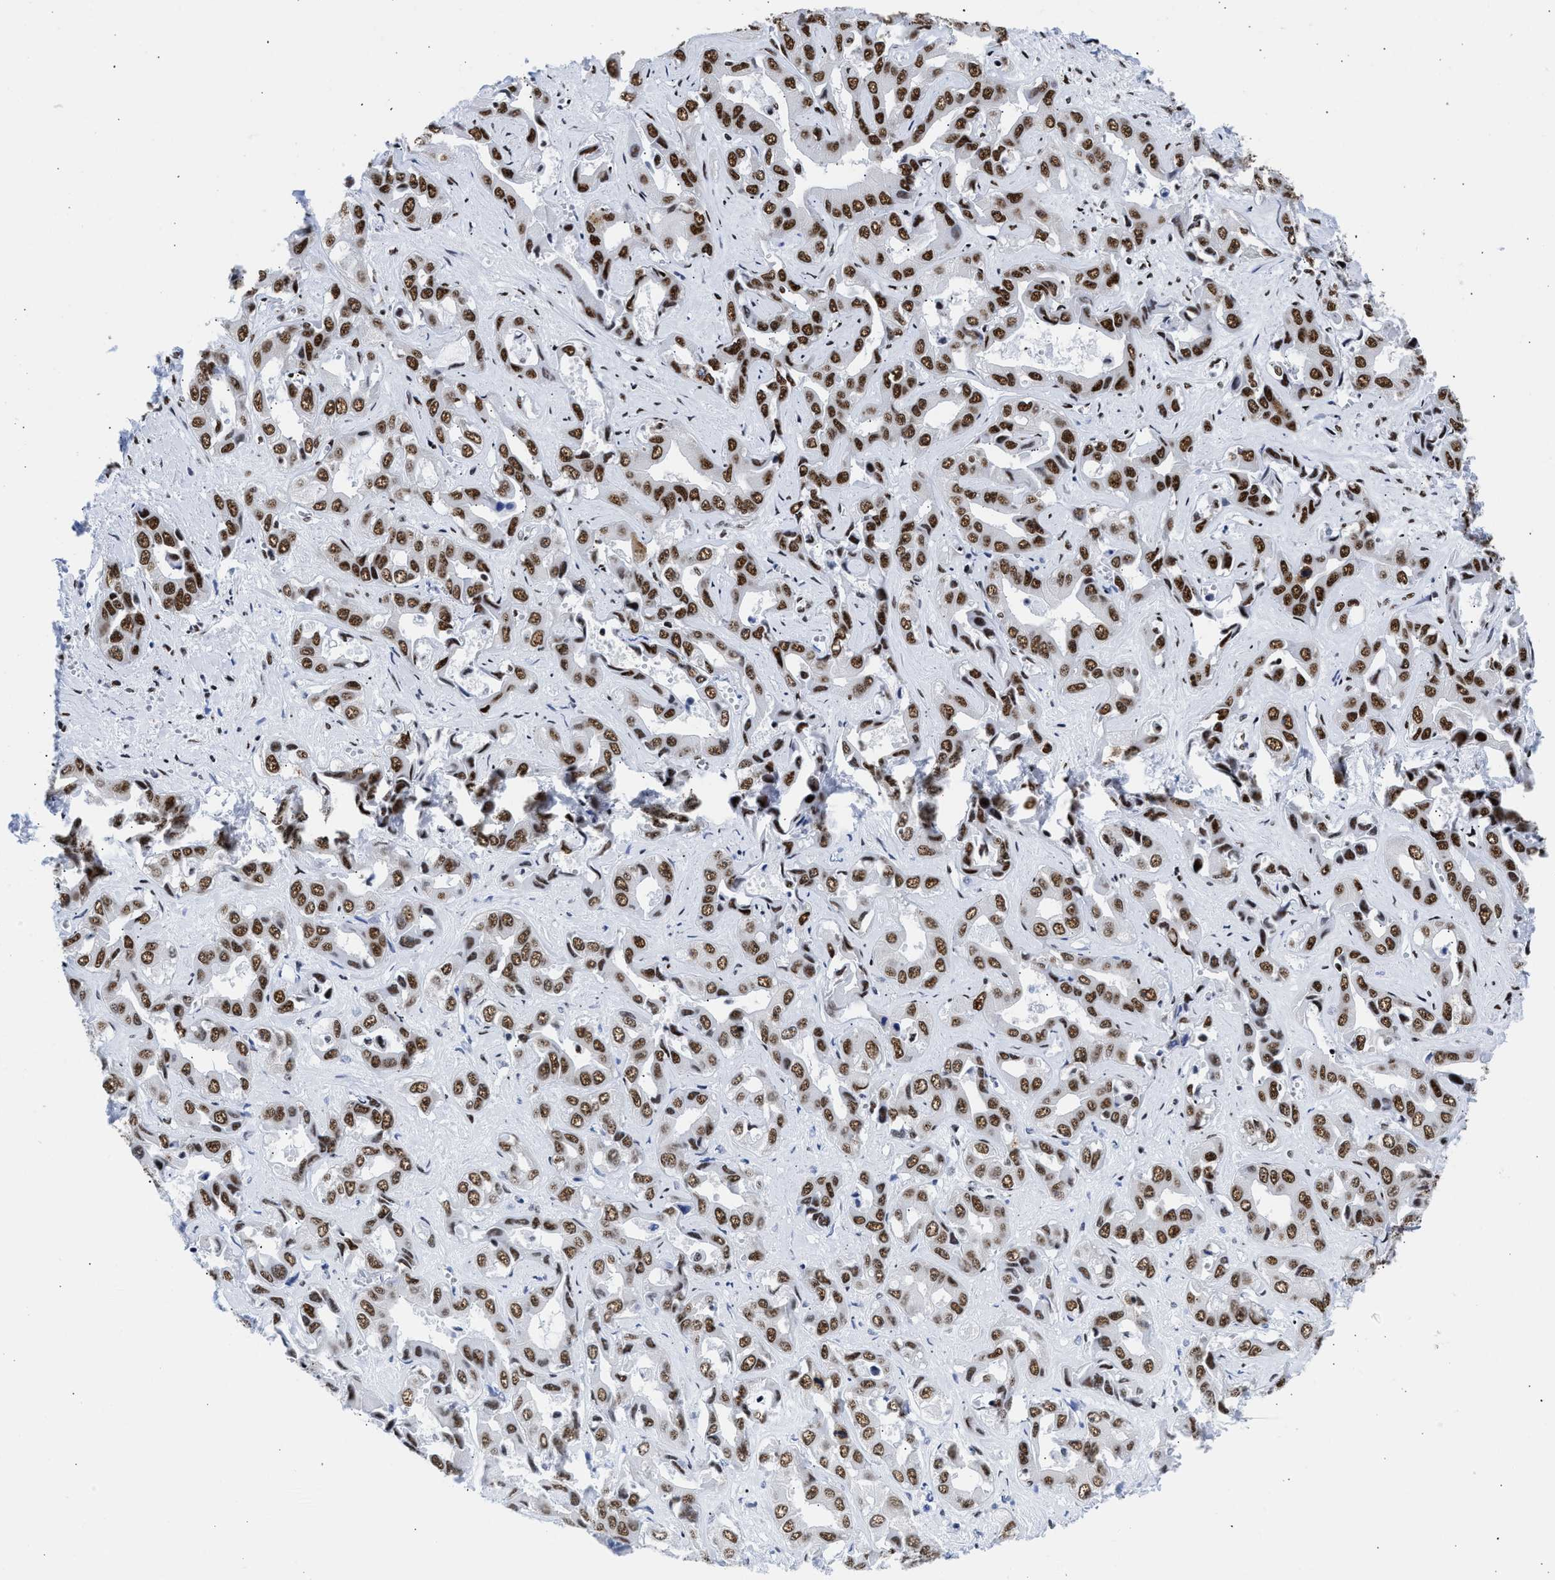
{"staining": {"intensity": "strong", "quantity": ">75%", "location": "nuclear"}, "tissue": "liver cancer", "cell_type": "Tumor cells", "image_type": "cancer", "snomed": [{"axis": "morphology", "description": "Cholangiocarcinoma"}, {"axis": "topography", "description": "Liver"}], "caption": "Liver cancer tissue reveals strong nuclear positivity in approximately >75% of tumor cells", "gene": "RBM8A", "patient": {"sex": "female", "age": 52}}